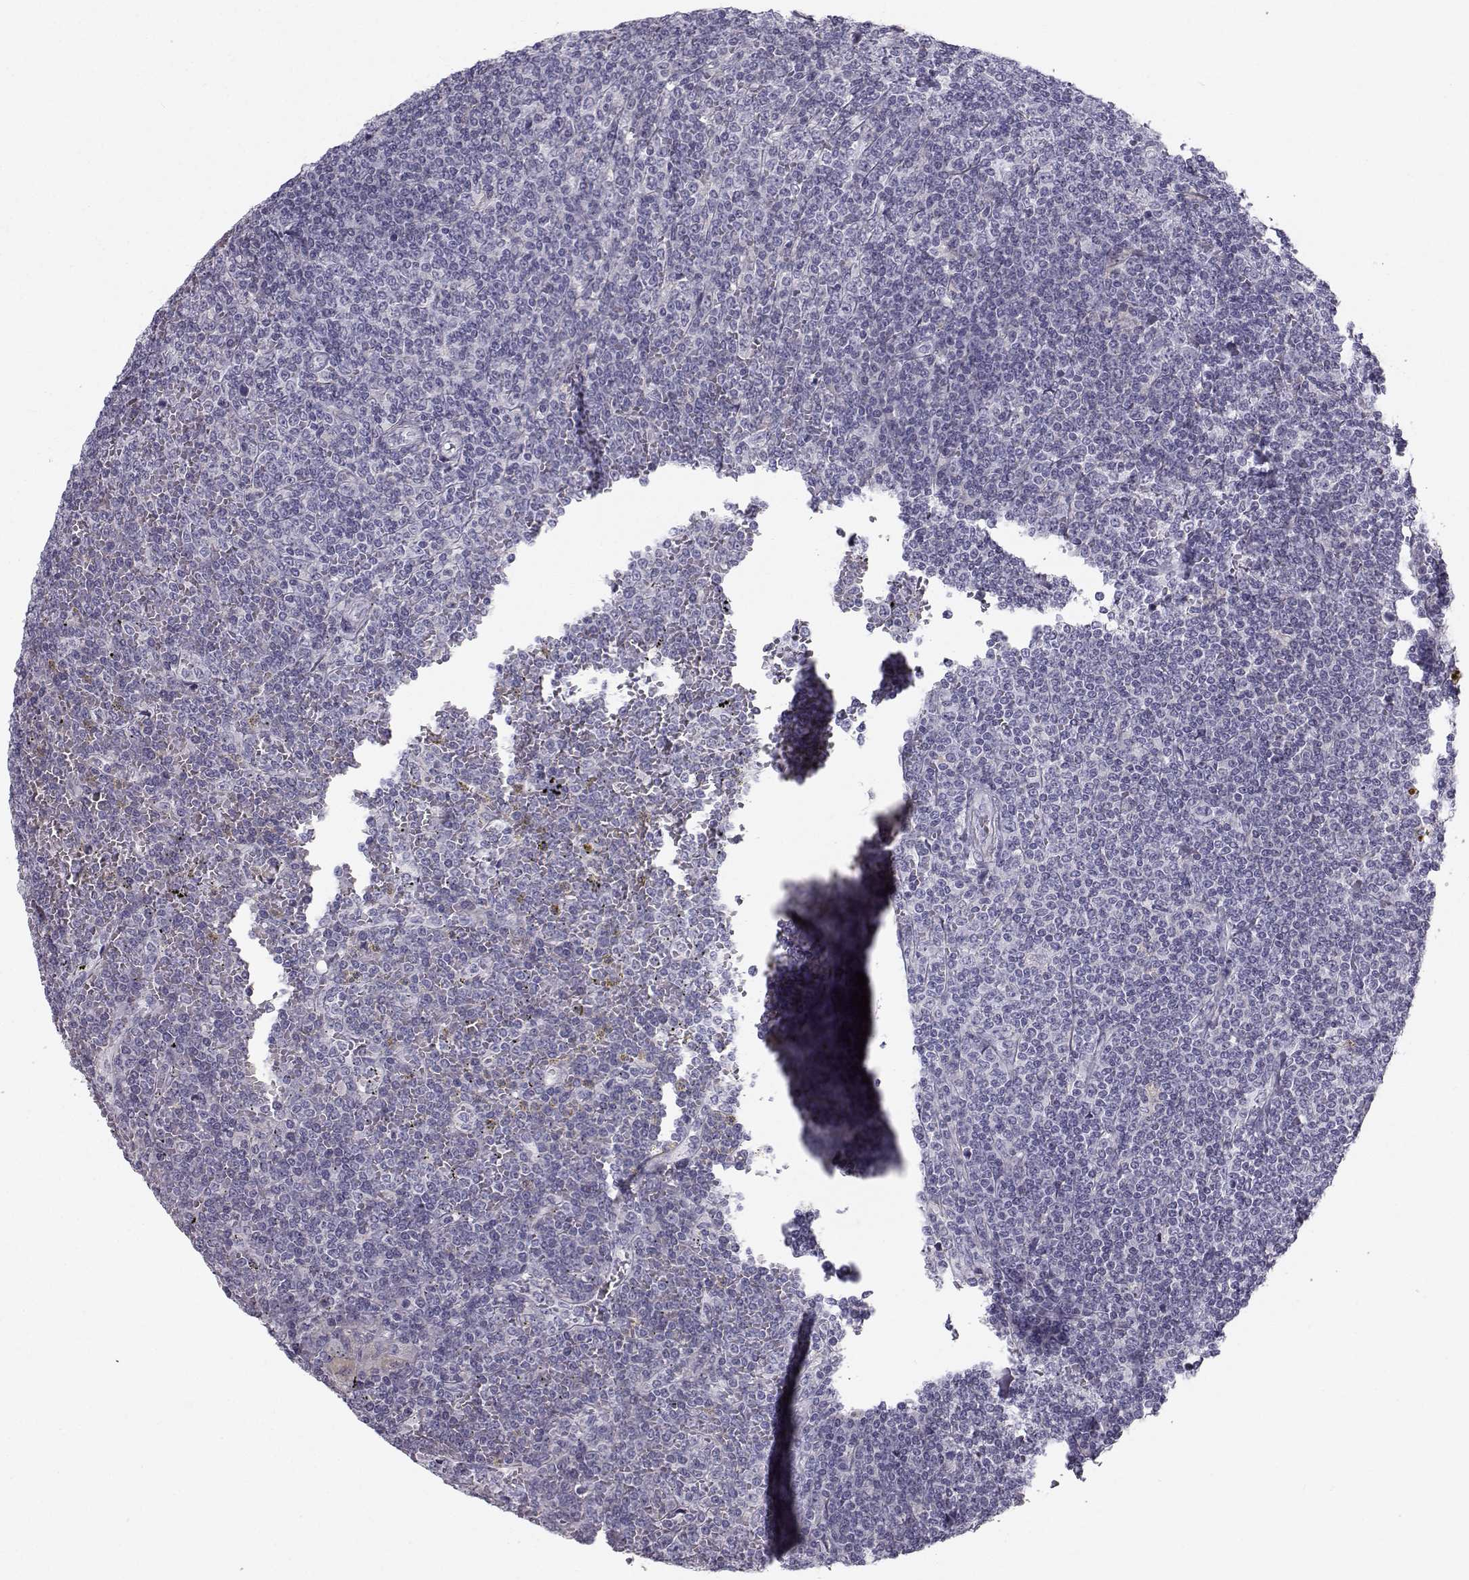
{"staining": {"intensity": "negative", "quantity": "none", "location": "none"}, "tissue": "lymphoma", "cell_type": "Tumor cells", "image_type": "cancer", "snomed": [{"axis": "morphology", "description": "Malignant lymphoma, non-Hodgkin's type, Low grade"}, {"axis": "topography", "description": "Spleen"}], "caption": "Tumor cells show no significant protein staining in malignant lymphoma, non-Hodgkin's type (low-grade).", "gene": "SPDYE4", "patient": {"sex": "female", "age": 19}}